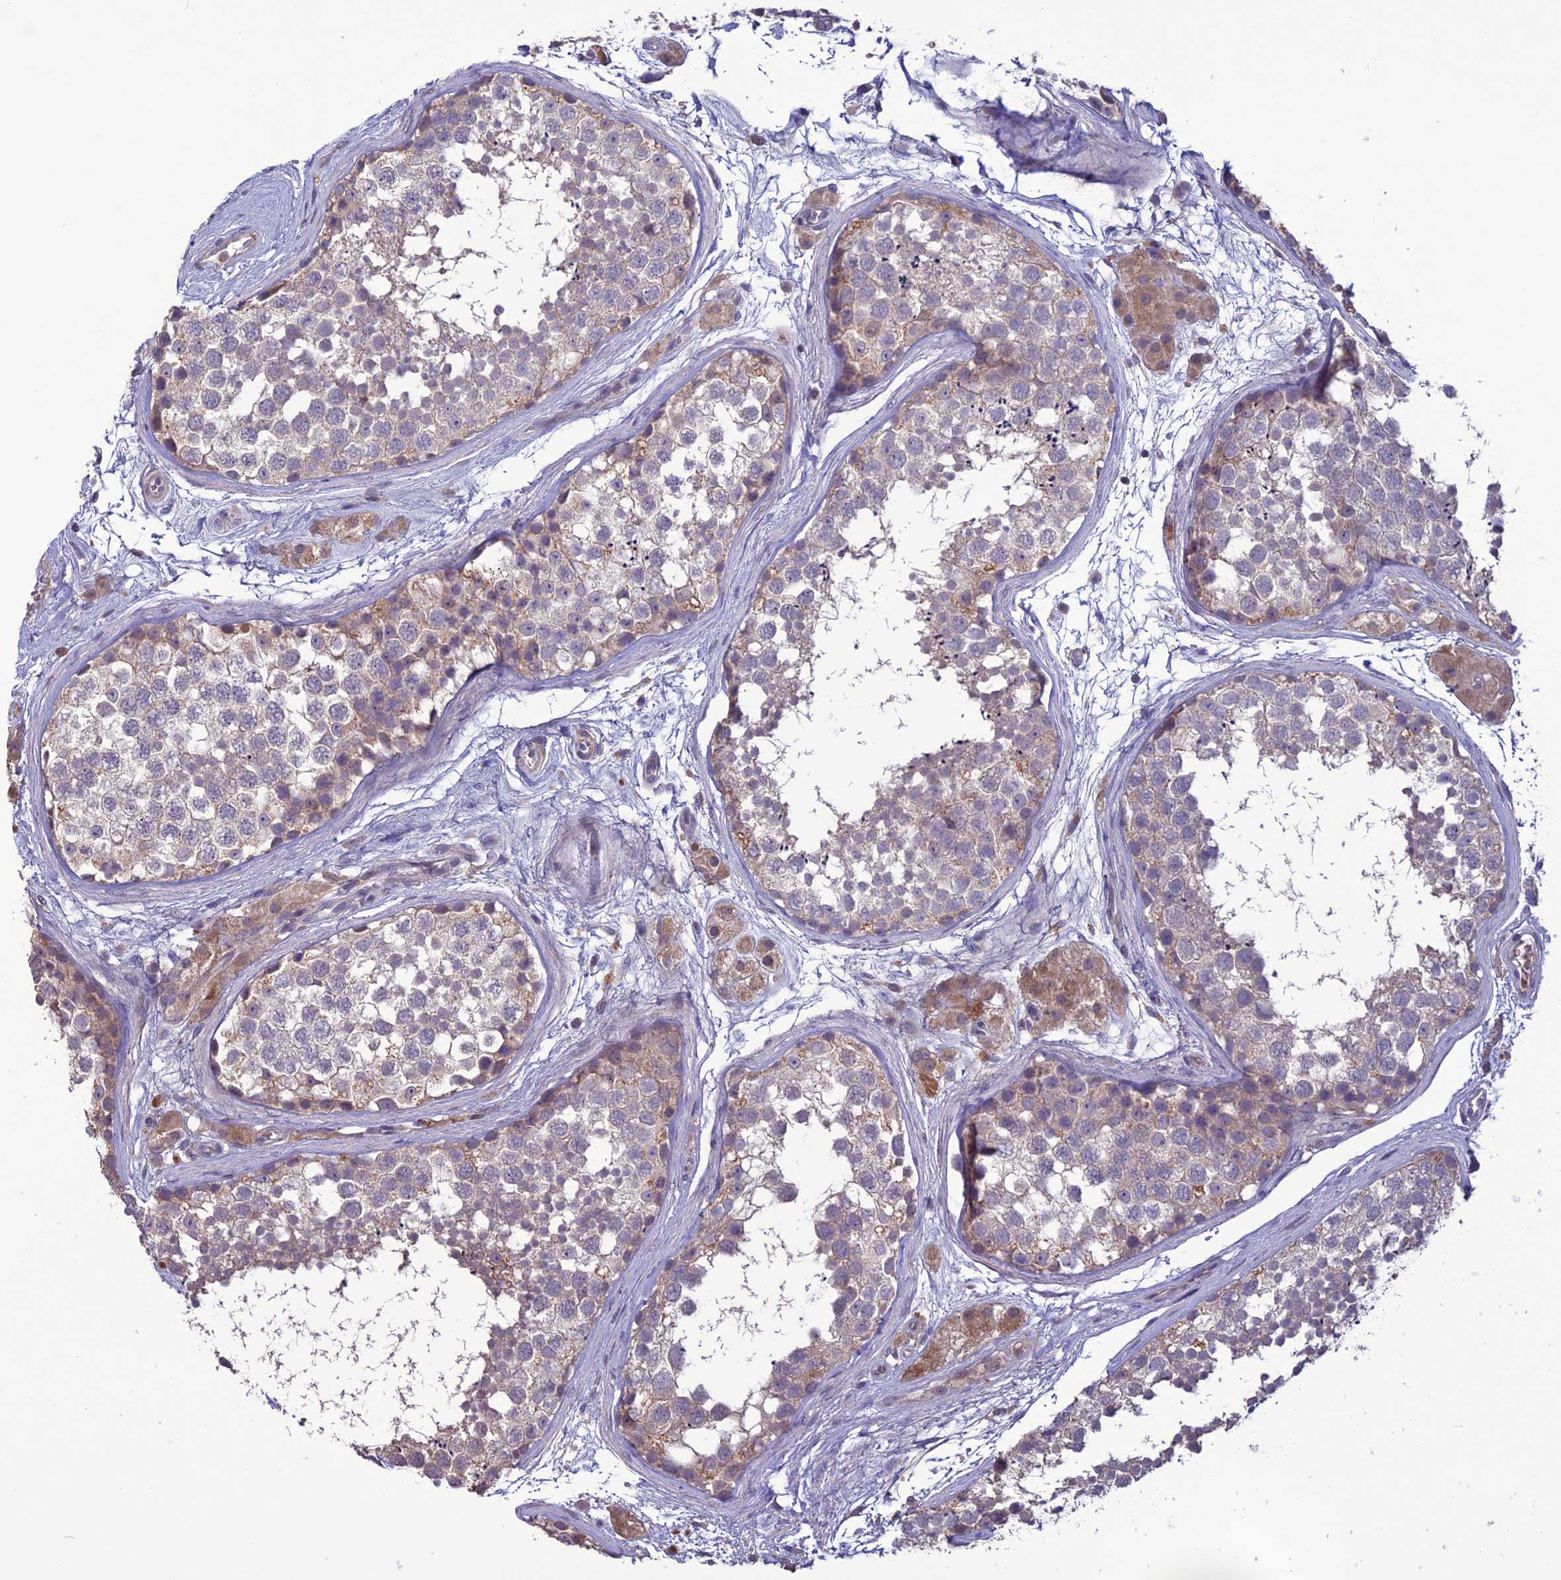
{"staining": {"intensity": "weak", "quantity": "<25%", "location": "cytoplasmic/membranous"}, "tissue": "testis", "cell_type": "Cells in seminiferous ducts", "image_type": "normal", "snomed": [{"axis": "morphology", "description": "Normal tissue, NOS"}, {"axis": "topography", "description": "Testis"}], "caption": "Unremarkable testis was stained to show a protein in brown. There is no significant positivity in cells in seminiferous ducts. Nuclei are stained in blue.", "gene": "C2orf76", "patient": {"sex": "male", "age": 56}}